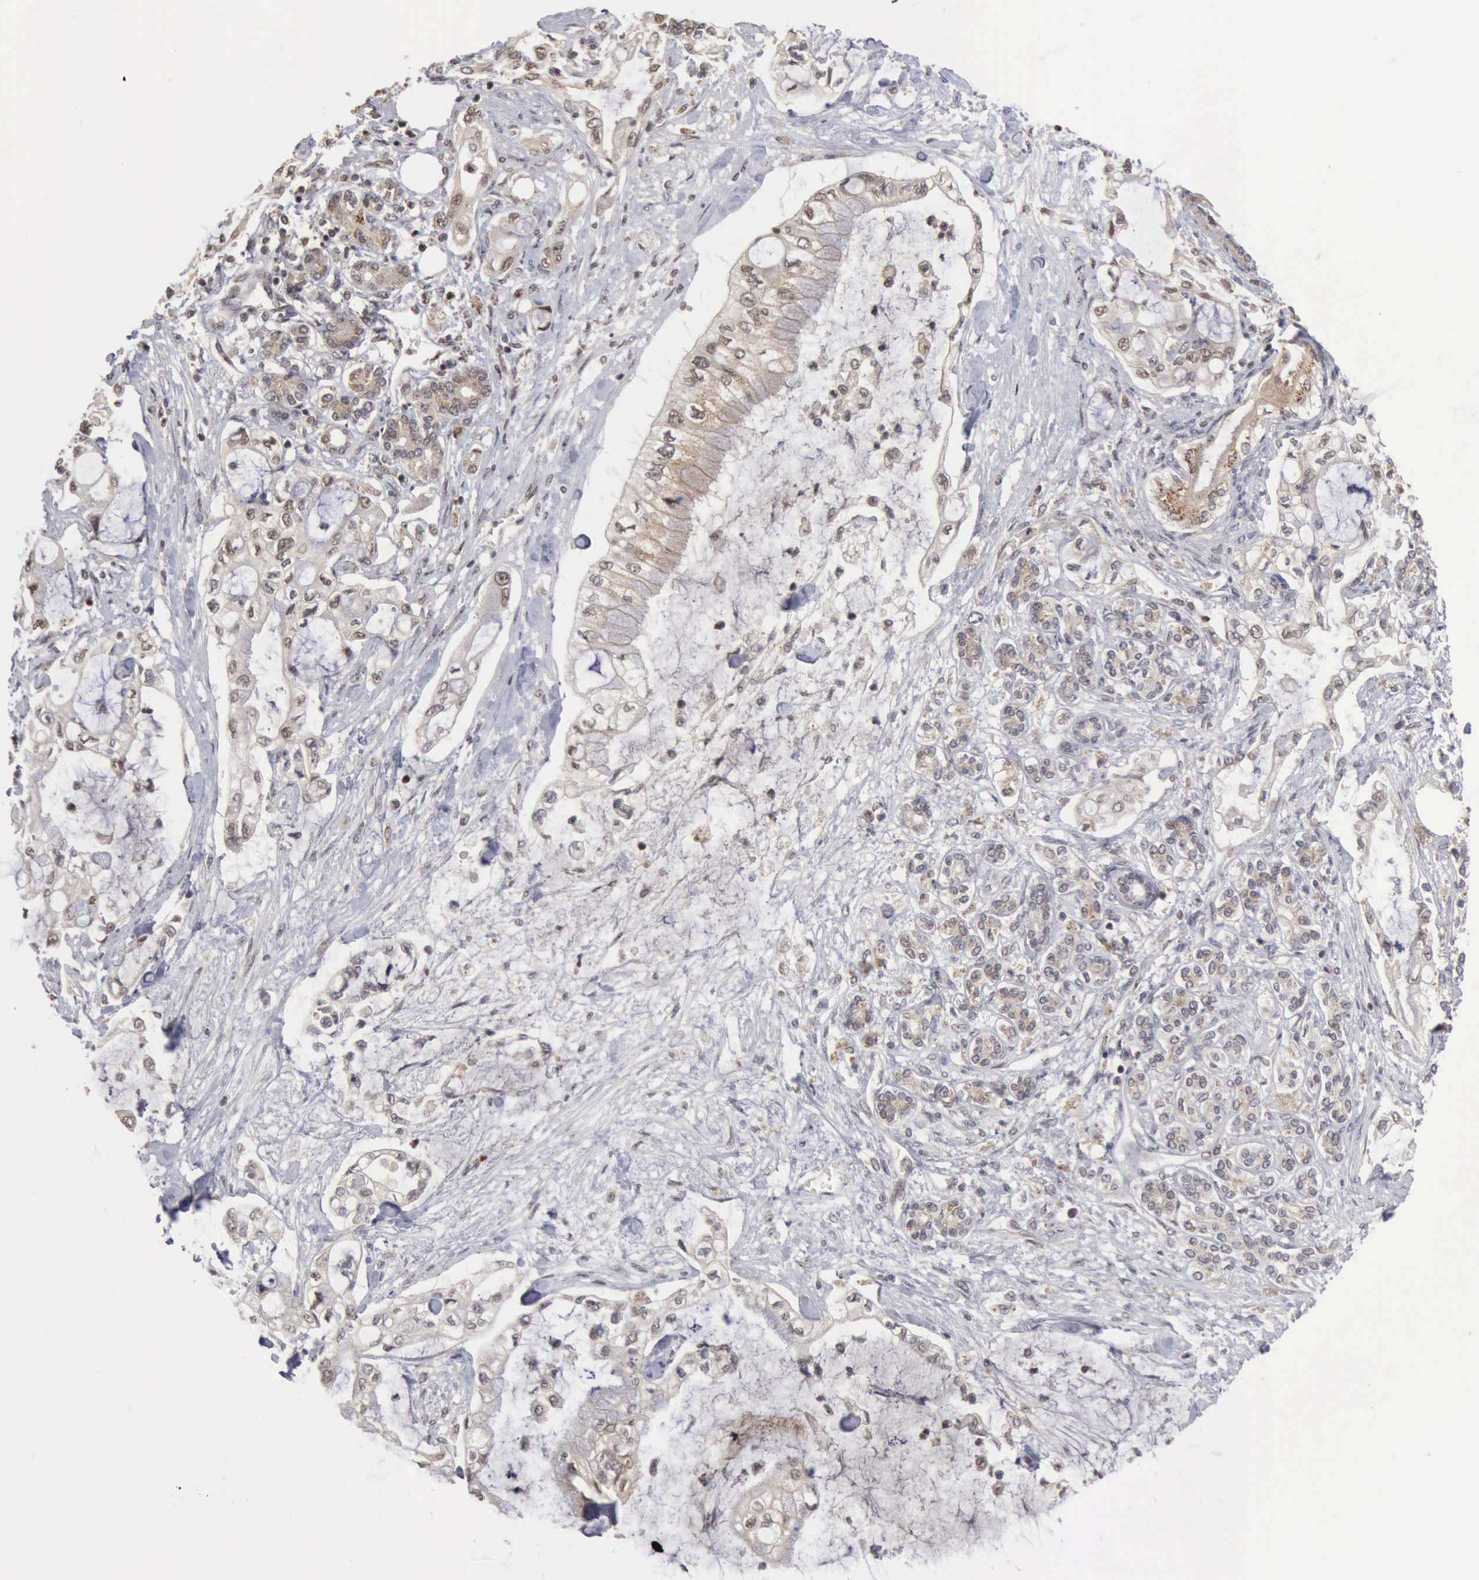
{"staining": {"intensity": "weak", "quantity": "25%-75%", "location": "cytoplasmic/membranous"}, "tissue": "pancreatic cancer", "cell_type": "Tumor cells", "image_type": "cancer", "snomed": [{"axis": "morphology", "description": "Adenocarcinoma, NOS"}, {"axis": "topography", "description": "Pancreas"}], "caption": "Protein staining by IHC demonstrates weak cytoplasmic/membranous positivity in about 25%-75% of tumor cells in pancreatic adenocarcinoma. Ihc stains the protein in brown and the nuclei are stained blue.", "gene": "CDKN2A", "patient": {"sex": "female", "age": 70}}